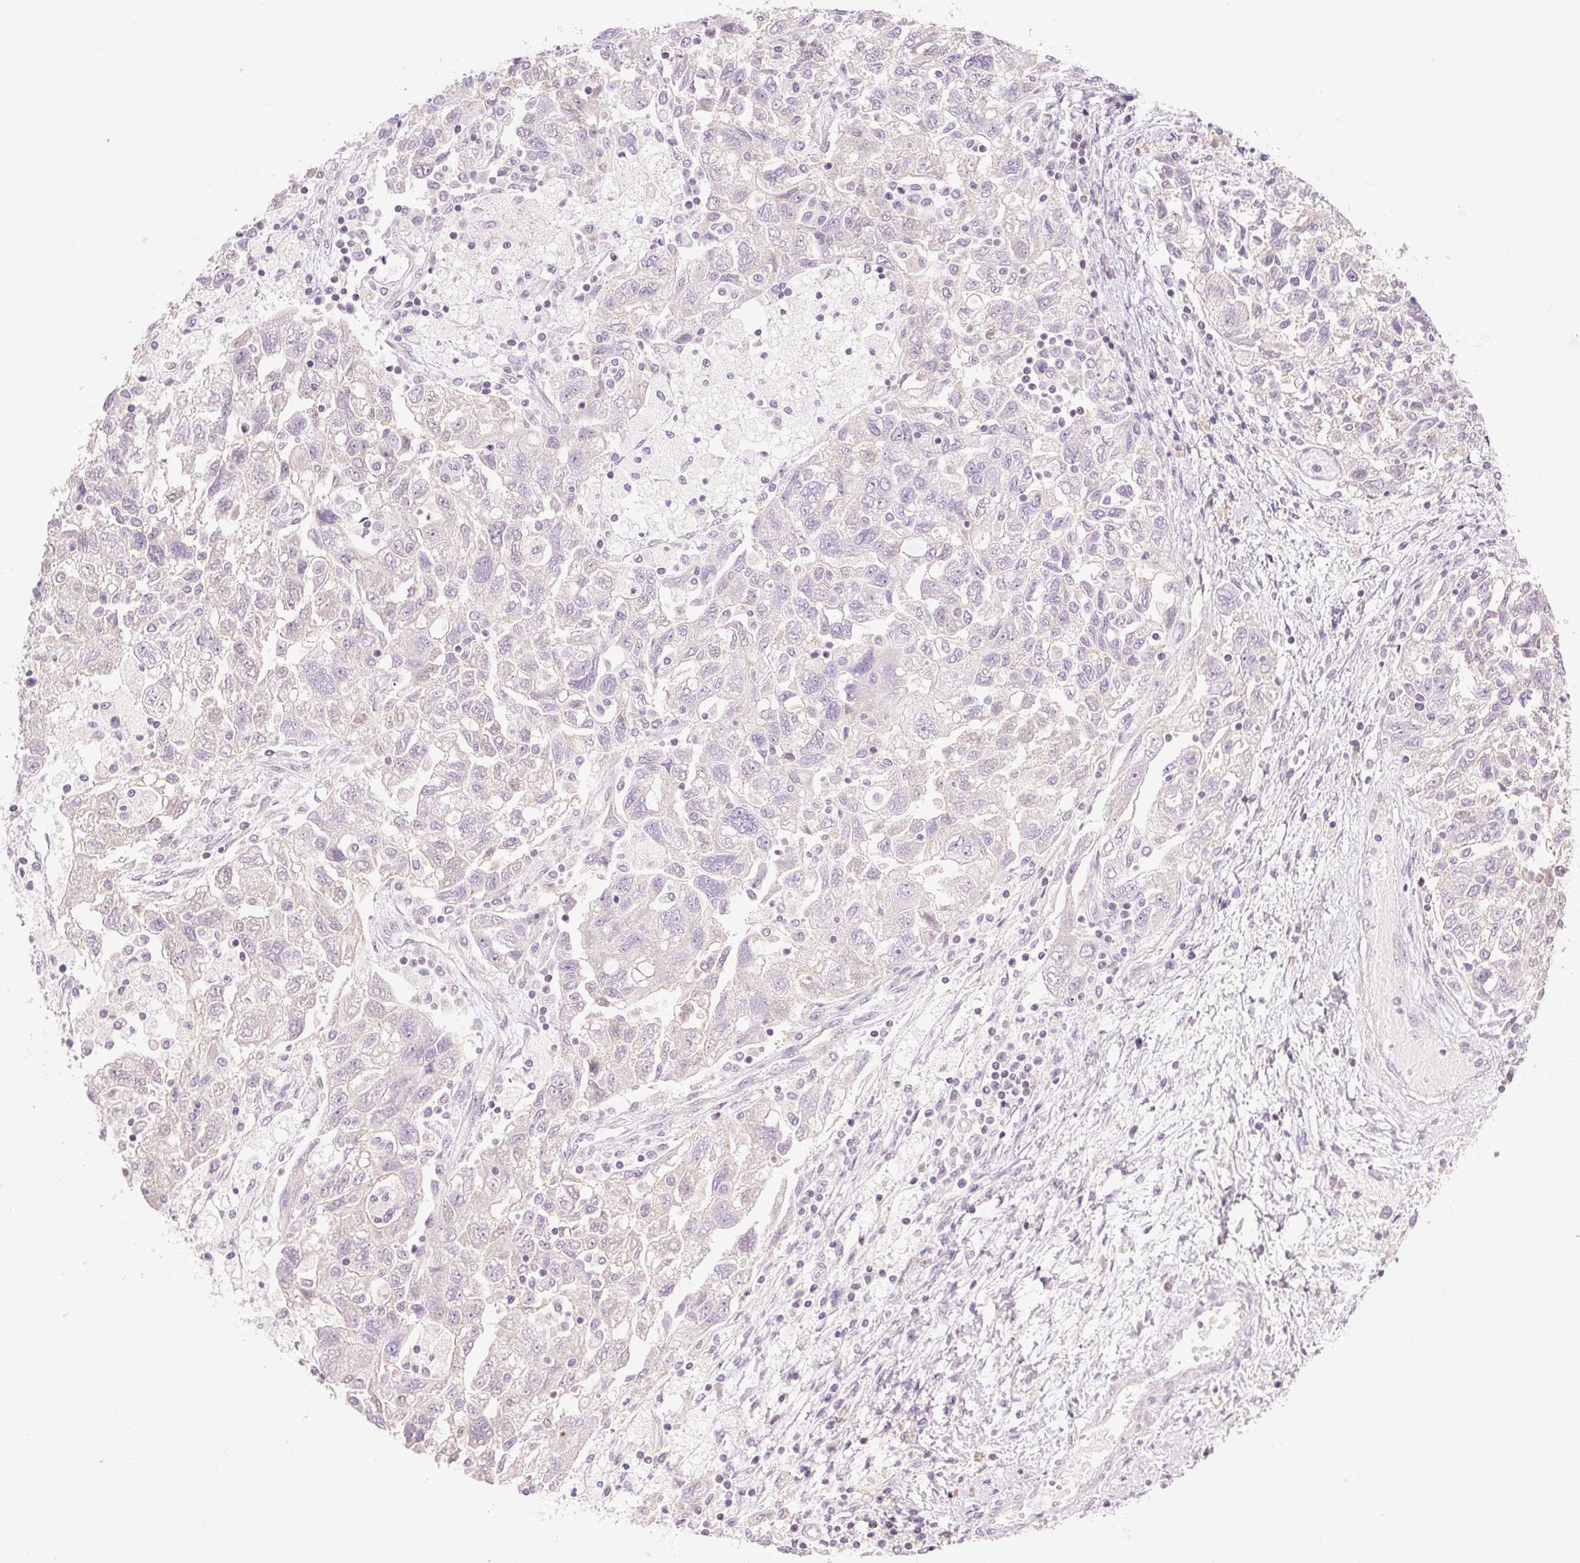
{"staining": {"intensity": "negative", "quantity": "none", "location": "none"}, "tissue": "ovarian cancer", "cell_type": "Tumor cells", "image_type": "cancer", "snomed": [{"axis": "morphology", "description": "Carcinoma, NOS"}, {"axis": "morphology", "description": "Cystadenocarcinoma, serous, NOS"}, {"axis": "topography", "description": "Ovary"}], "caption": "The histopathology image shows no significant positivity in tumor cells of ovarian cancer. (DAB (3,3'-diaminobenzidine) immunohistochemistry, high magnification).", "gene": "CTNNA3", "patient": {"sex": "female", "age": 69}}